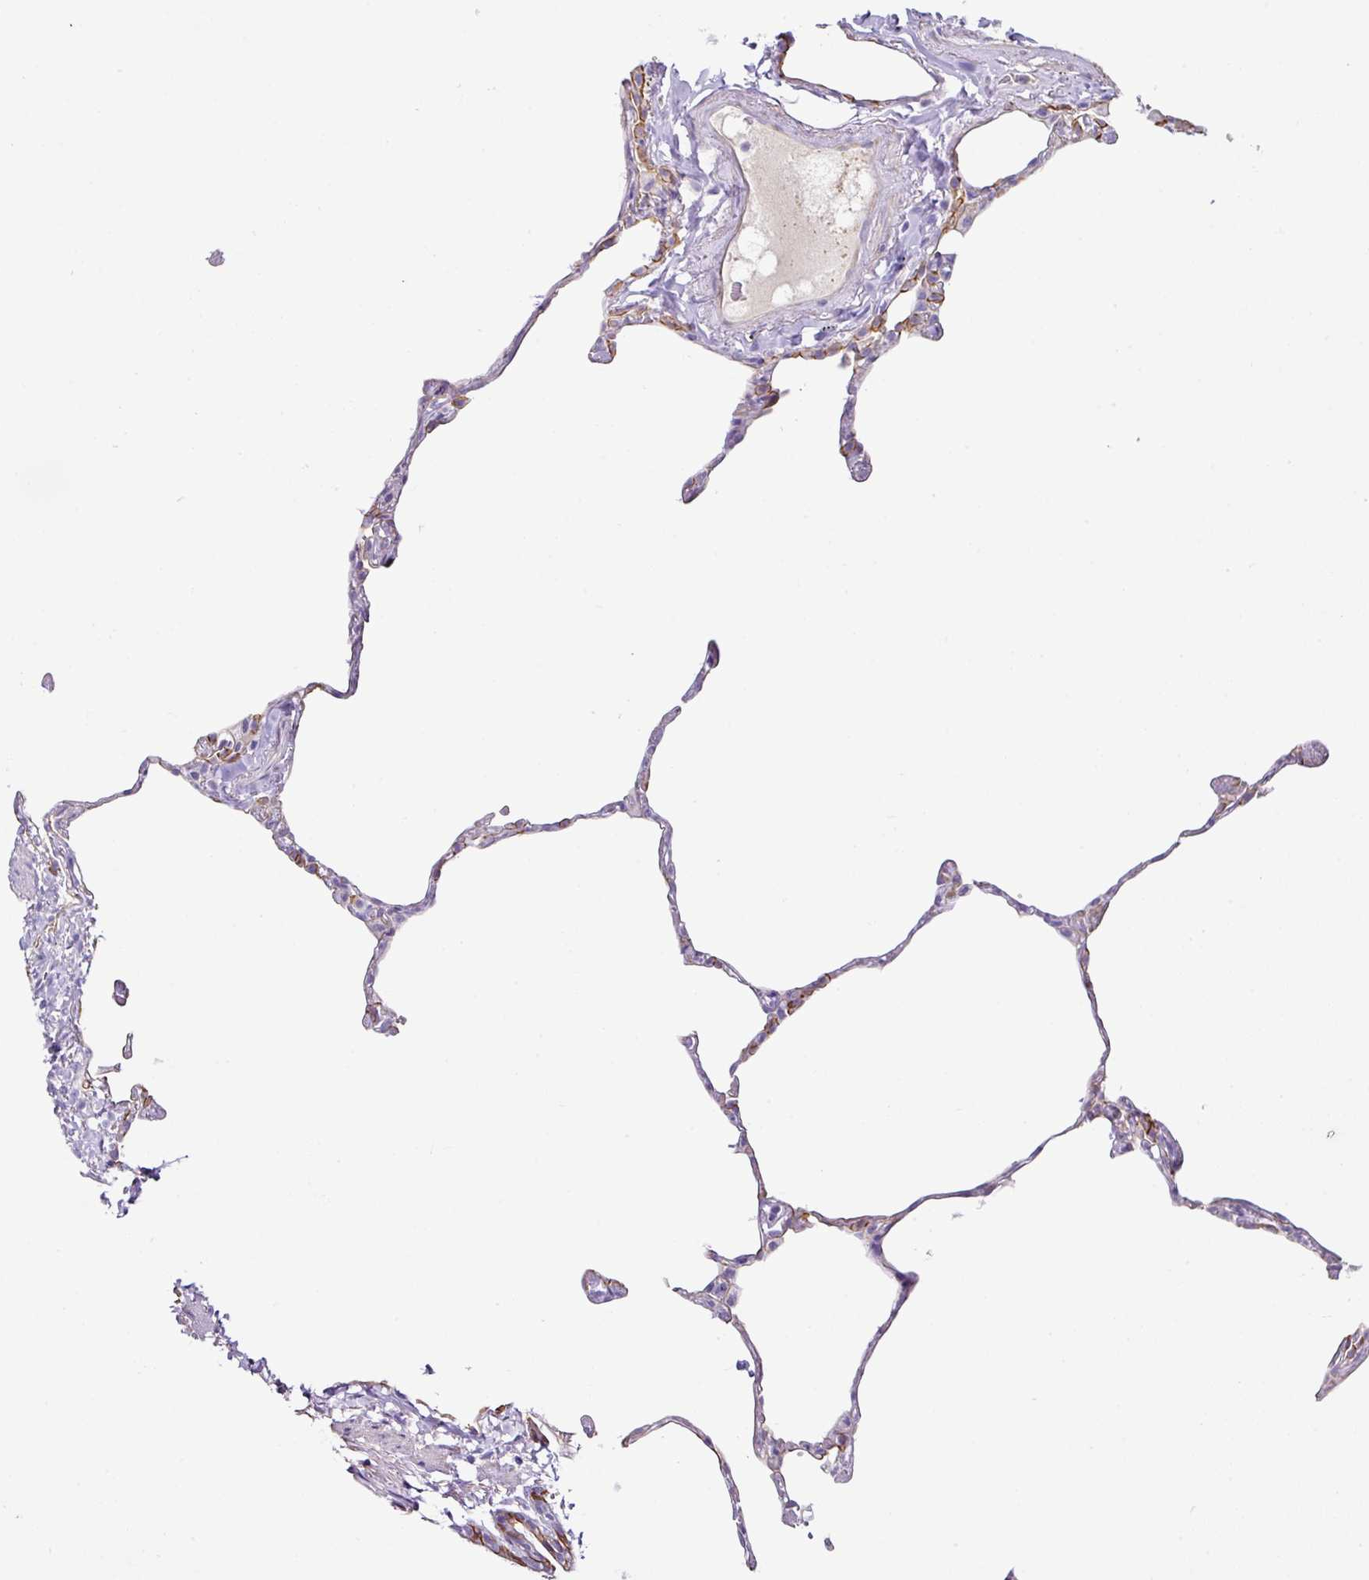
{"staining": {"intensity": "moderate", "quantity": "<25%", "location": "cytoplasmic/membranous"}, "tissue": "lung", "cell_type": "Alveolar cells", "image_type": "normal", "snomed": [{"axis": "morphology", "description": "Normal tissue, NOS"}, {"axis": "topography", "description": "Lung"}], "caption": "This histopathology image reveals immunohistochemistry staining of unremarkable human lung, with low moderate cytoplasmic/membranous staining in about <25% of alveolar cells.", "gene": "TARM1", "patient": {"sex": "female", "age": 57}}